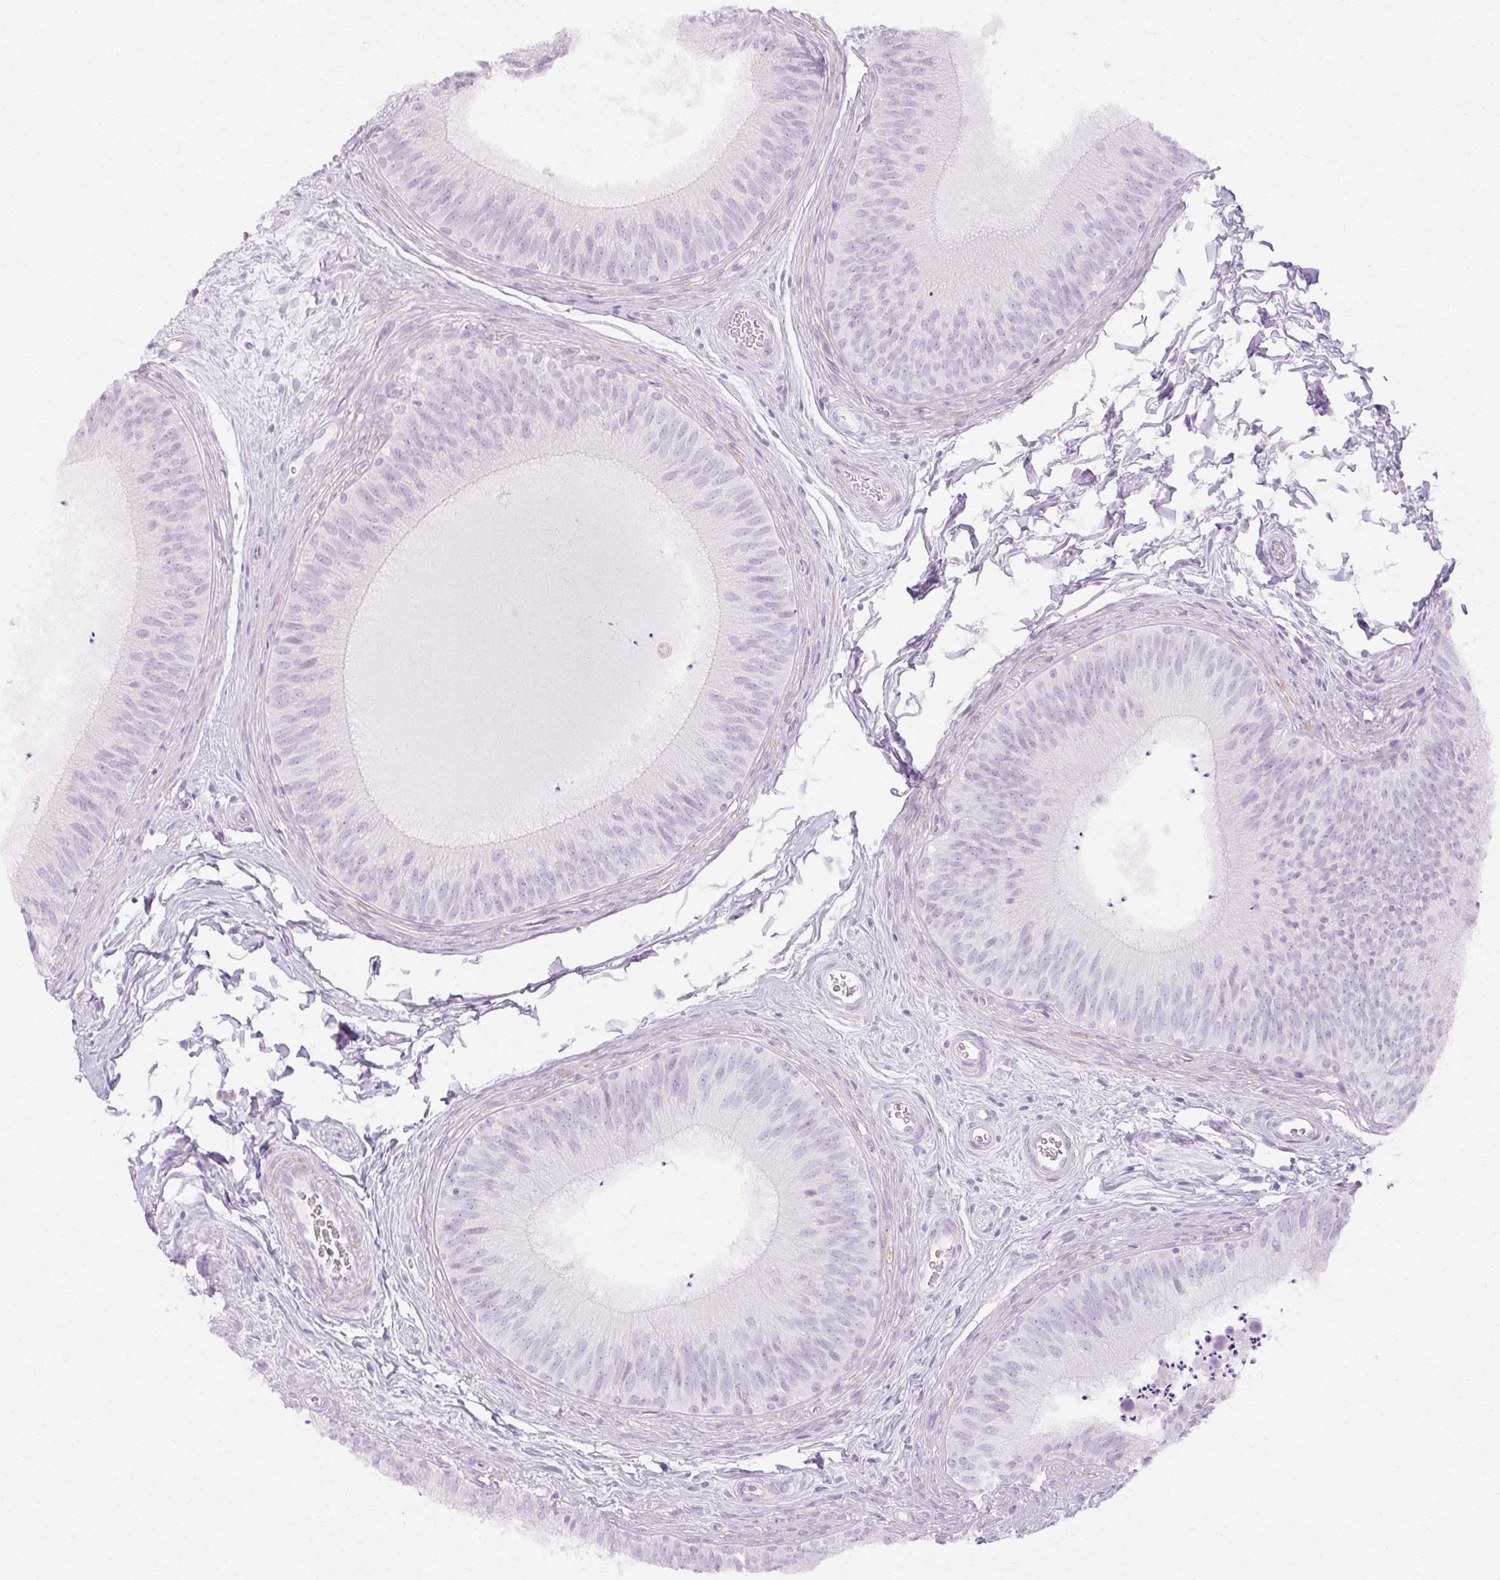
{"staining": {"intensity": "negative", "quantity": "none", "location": "none"}, "tissue": "epididymis", "cell_type": "Glandular cells", "image_type": "normal", "snomed": [{"axis": "morphology", "description": "Normal tissue, NOS"}, {"axis": "topography", "description": "Epididymis"}], "caption": "Glandular cells show no significant staining in benign epididymis. (DAB immunohistochemistry (IHC), high magnification).", "gene": "C3orf49", "patient": {"sex": "male", "age": 24}}